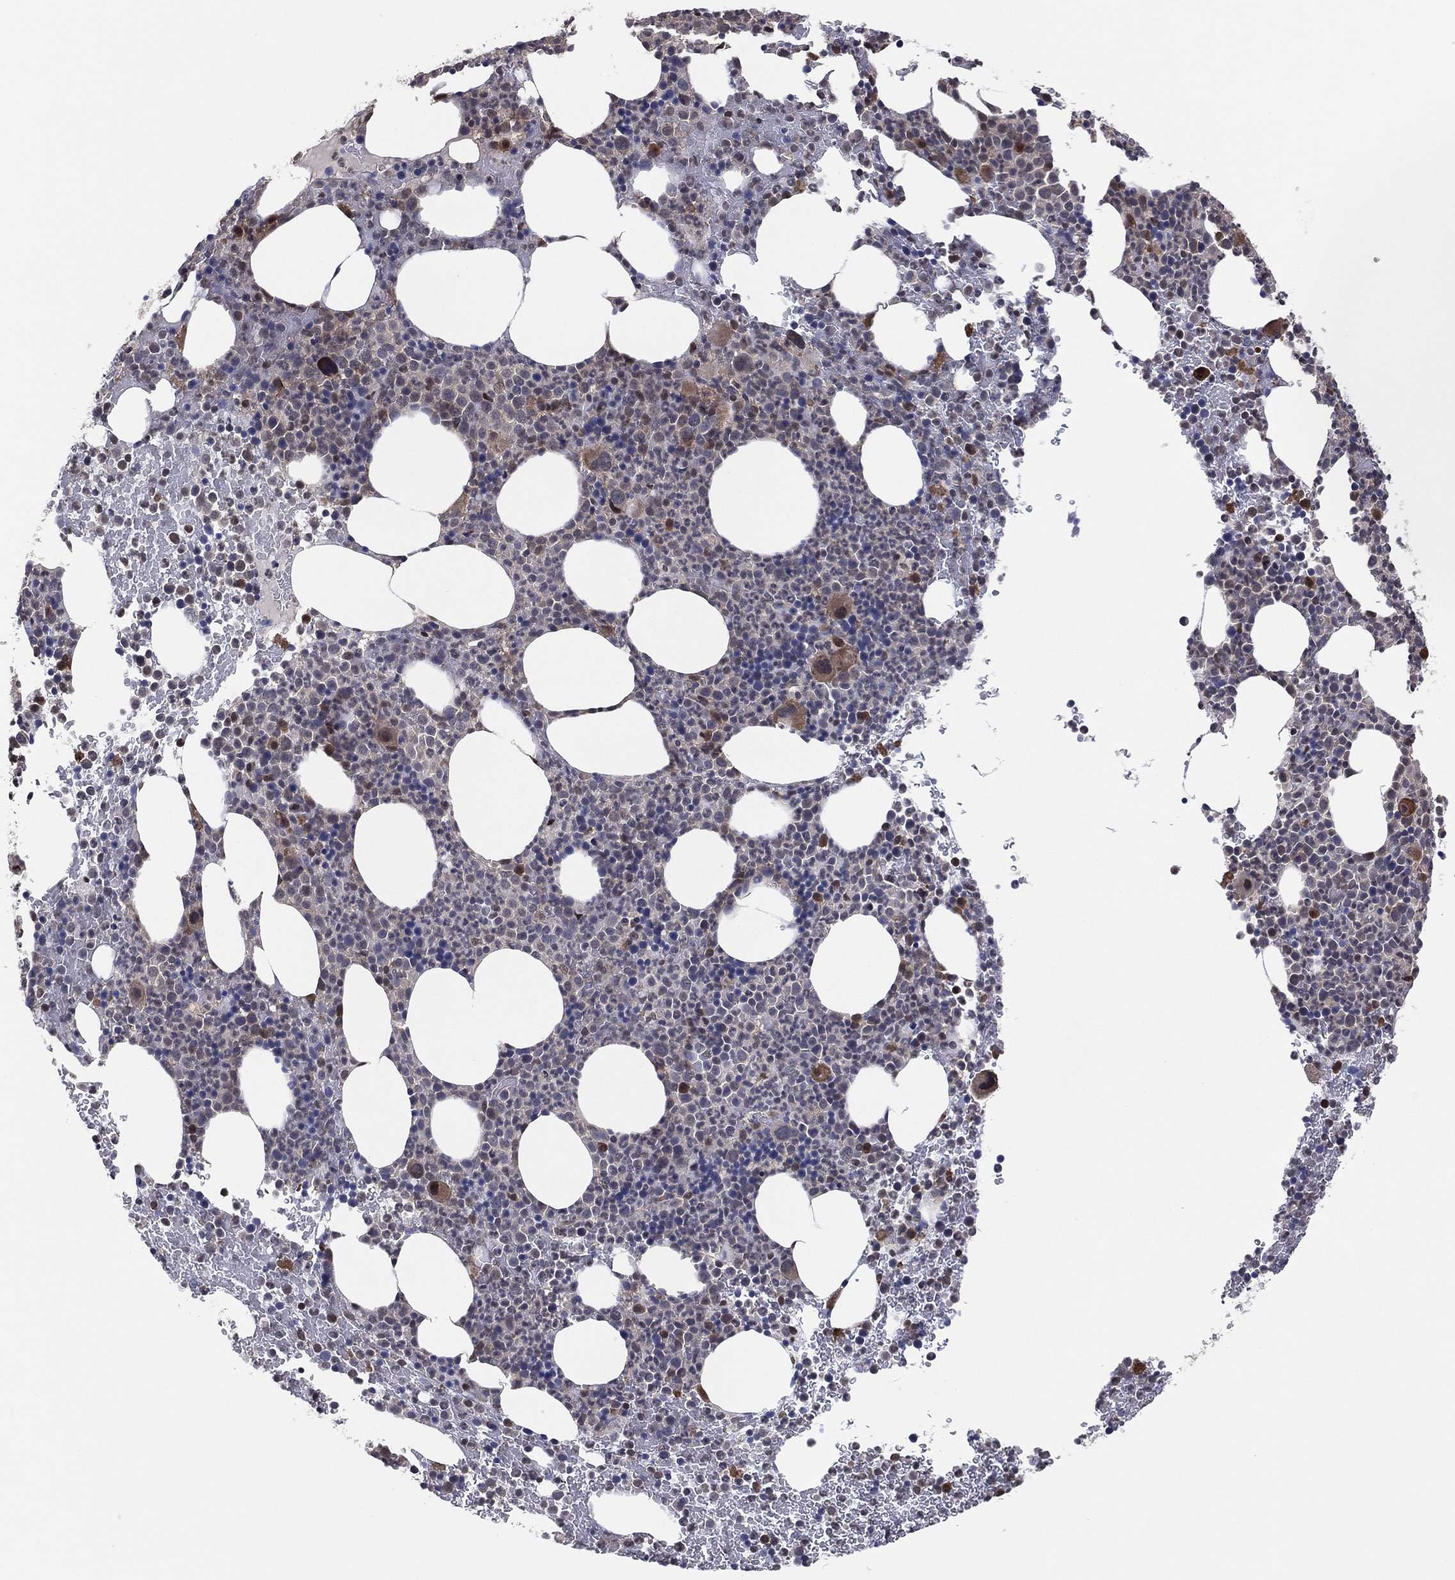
{"staining": {"intensity": "moderate", "quantity": "<25%", "location": "cytoplasmic/membranous"}, "tissue": "bone marrow", "cell_type": "Hematopoietic cells", "image_type": "normal", "snomed": [{"axis": "morphology", "description": "Normal tissue, NOS"}, {"axis": "topography", "description": "Bone marrow"}], "caption": "Immunohistochemical staining of benign human bone marrow displays <25% levels of moderate cytoplasmic/membranous protein positivity in approximately <25% of hematopoietic cells.", "gene": "ICOSLG", "patient": {"sex": "male", "age": 83}}